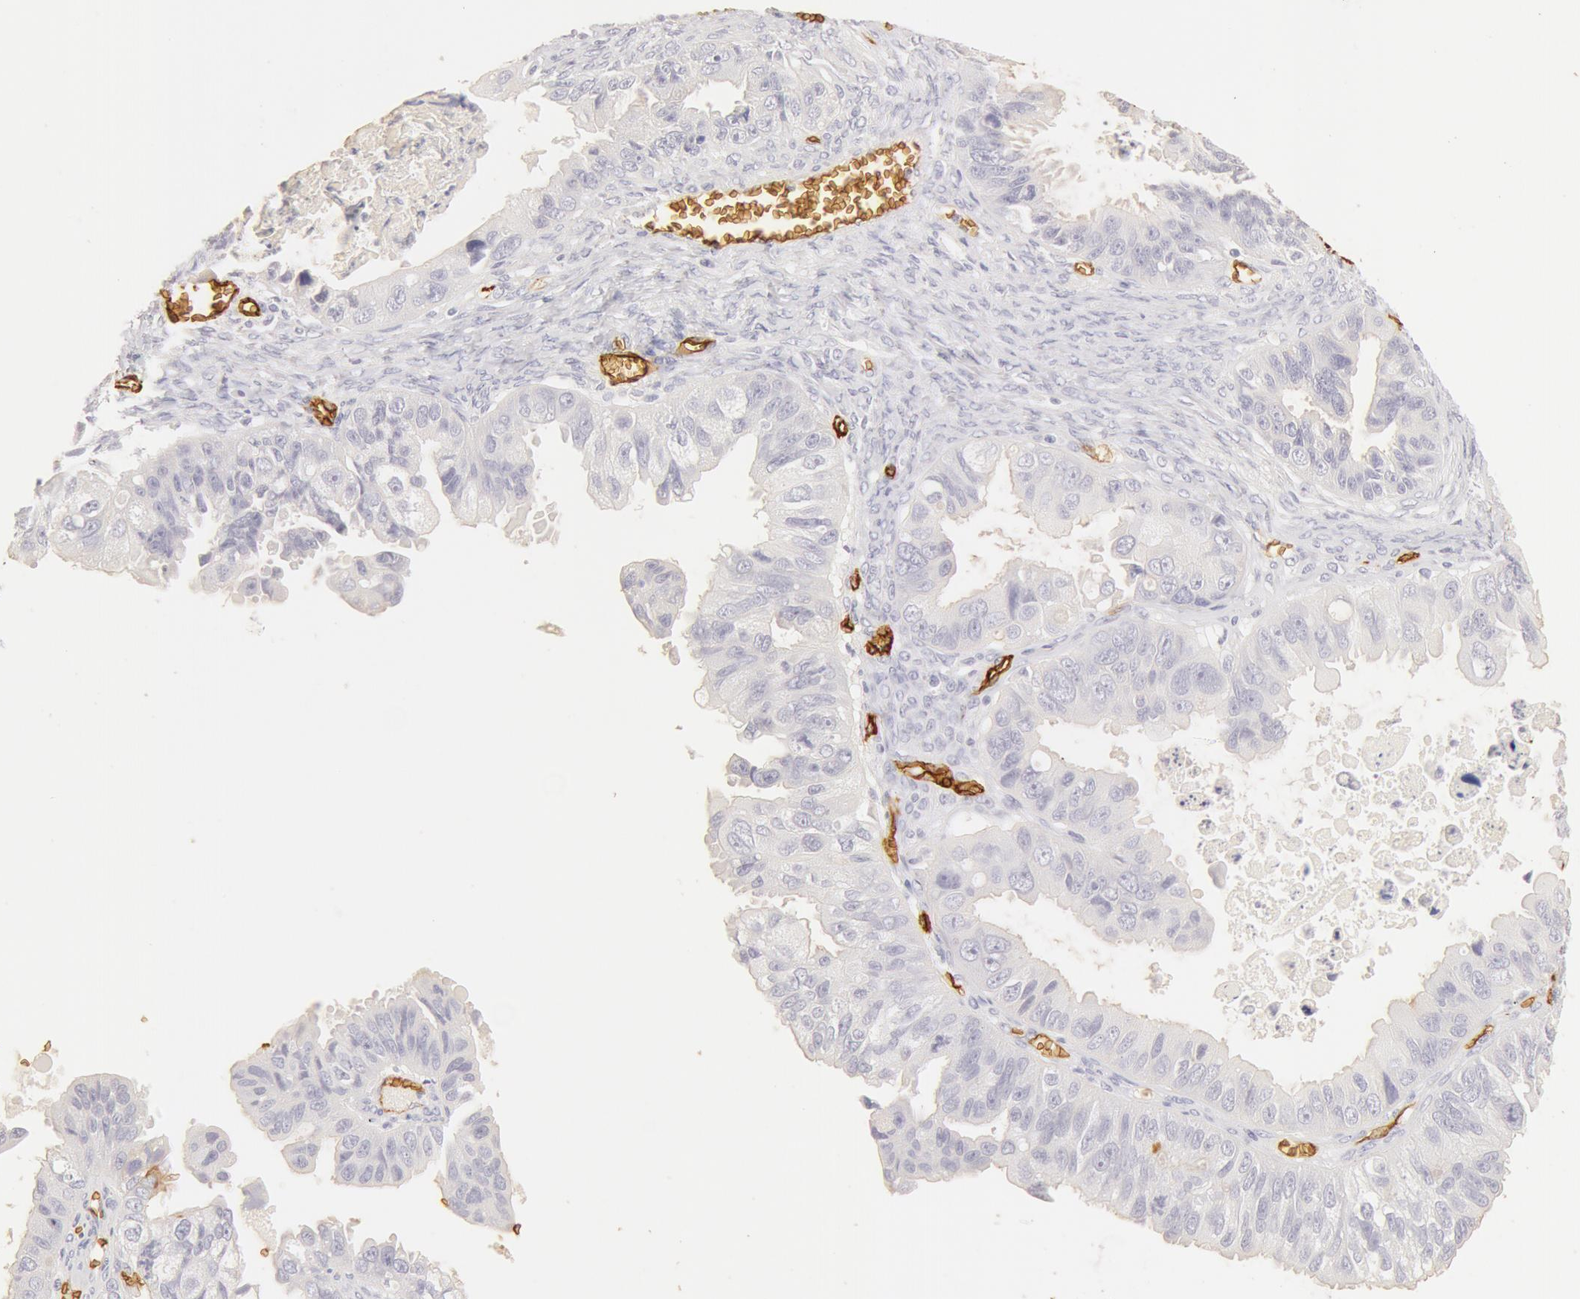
{"staining": {"intensity": "negative", "quantity": "none", "location": "none"}, "tissue": "ovarian cancer", "cell_type": "Tumor cells", "image_type": "cancer", "snomed": [{"axis": "morphology", "description": "Carcinoma, endometroid"}, {"axis": "topography", "description": "Ovary"}], "caption": "The immunohistochemistry histopathology image has no significant positivity in tumor cells of endometroid carcinoma (ovarian) tissue.", "gene": "AQP1", "patient": {"sex": "female", "age": 85}}